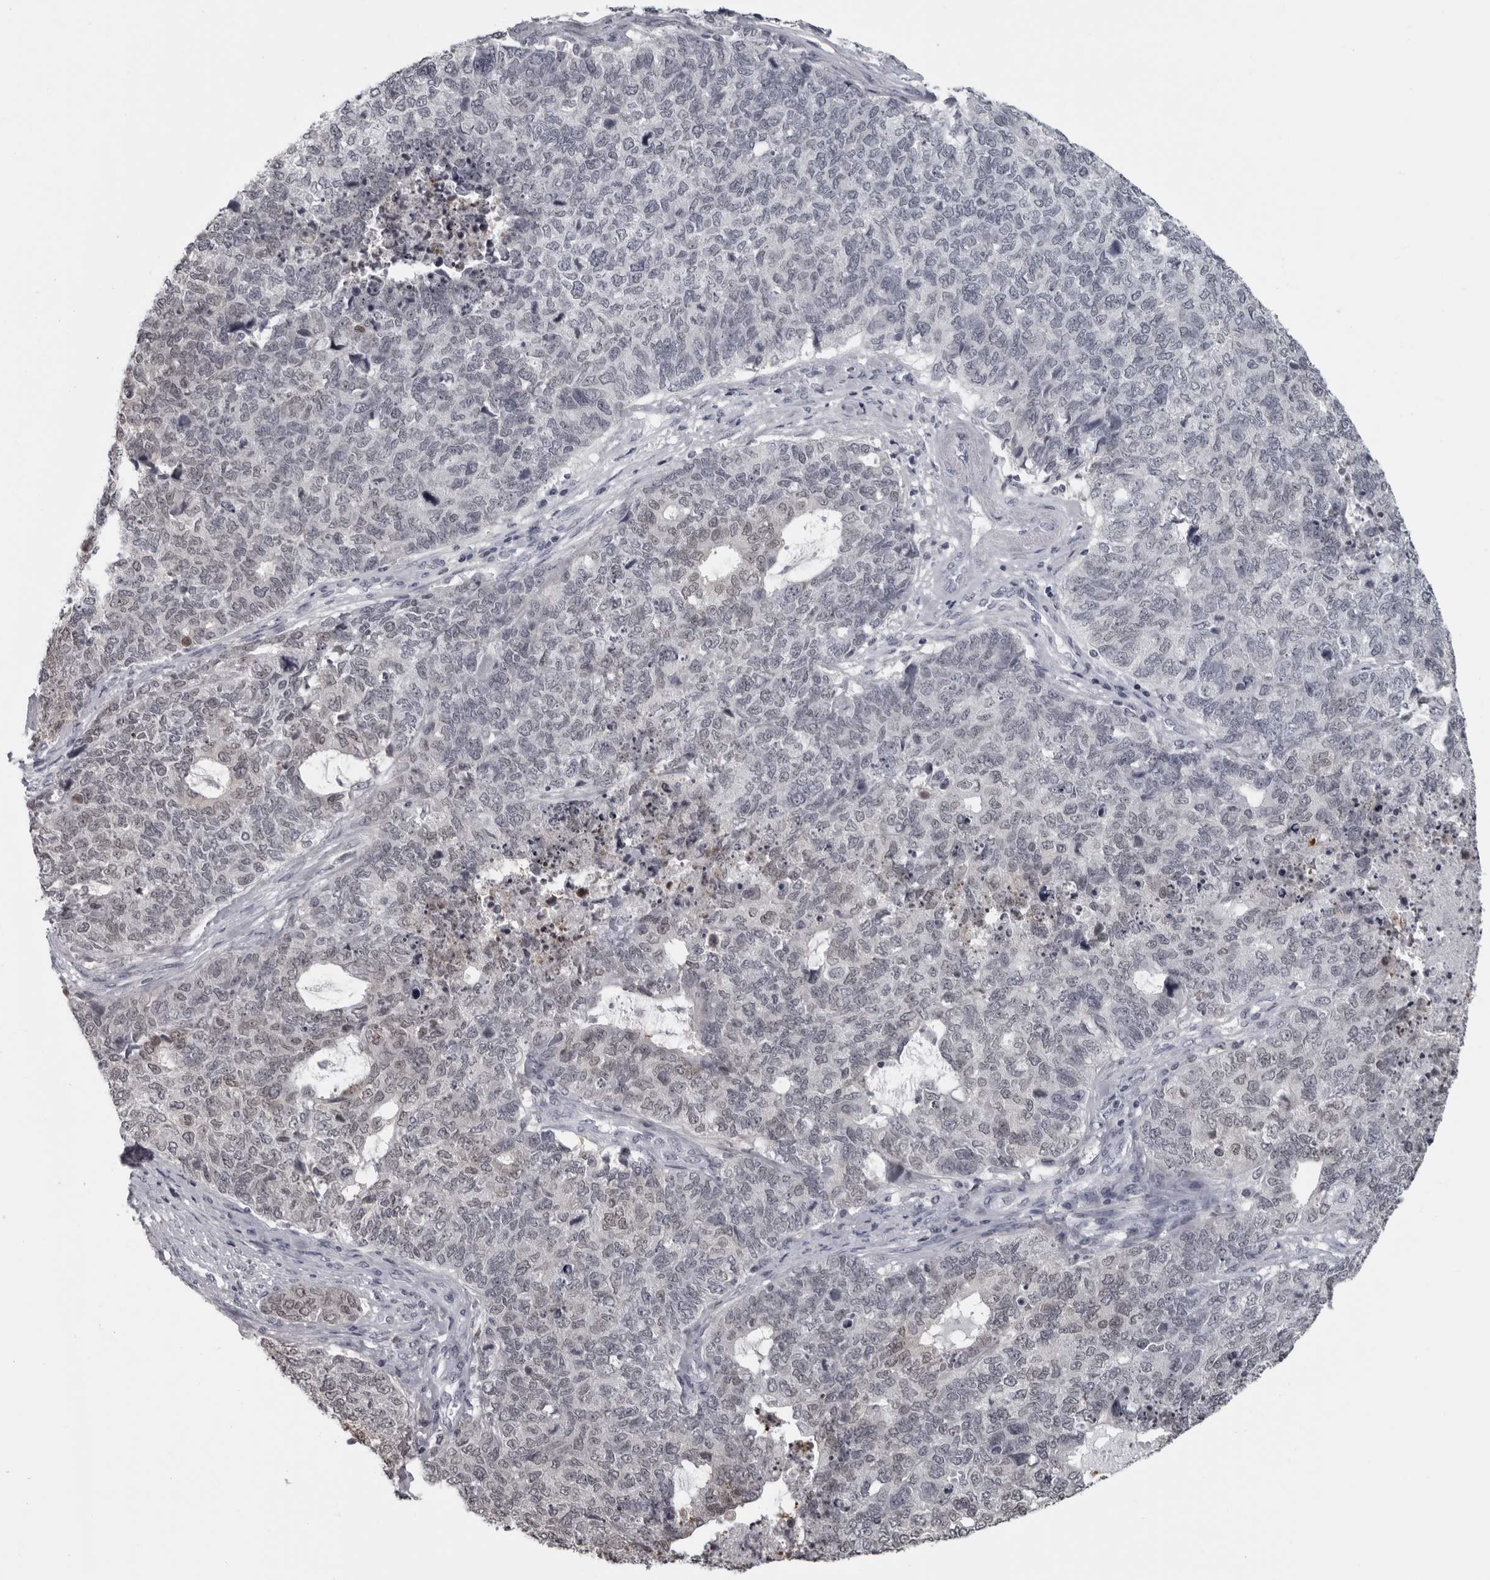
{"staining": {"intensity": "negative", "quantity": "none", "location": "none"}, "tissue": "cervical cancer", "cell_type": "Tumor cells", "image_type": "cancer", "snomed": [{"axis": "morphology", "description": "Squamous cell carcinoma, NOS"}, {"axis": "topography", "description": "Cervix"}], "caption": "DAB immunohistochemical staining of cervical cancer (squamous cell carcinoma) displays no significant positivity in tumor cells.", "gene": "LZIC", "patient": {"sex": "female", "age": 63}}